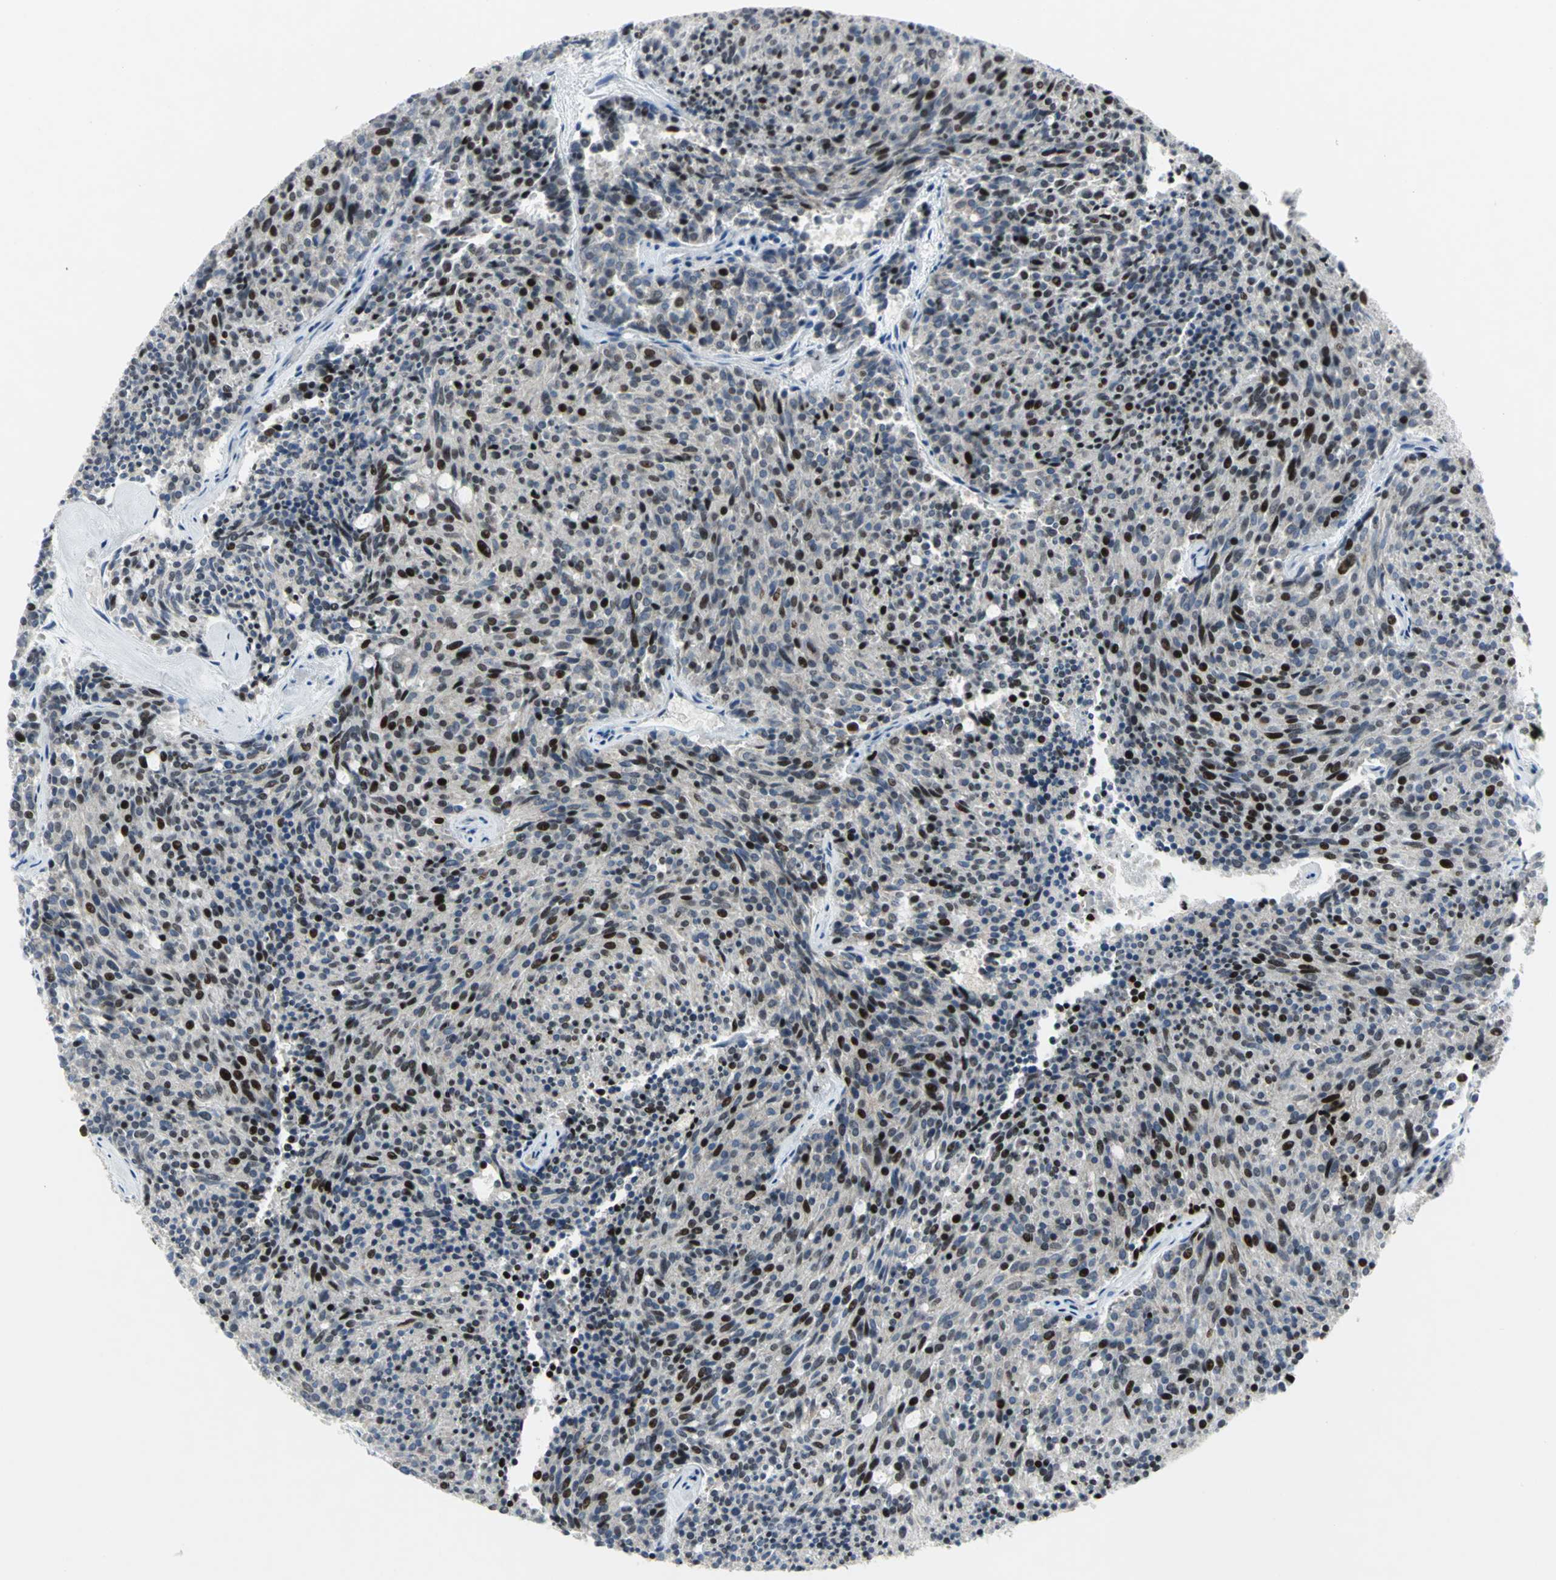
{"staining": {"intensity": "strong", "quantity": "25%-75%", "location": "nuclear"}, "tissue": "carcinoid", "cell_type": "Tumor cells", "image_type": "cancer", "snomed": [{"axis": "morphology", "description": "Carcinoid, malignant, NOS"}, {"axis": "topography", "description": "Pancreas"}], "caption": "Tumor cells exhibit strong nuclear staining in about 25%-75% of cells in malignant carcinoid.", "gene": "RPA1", "patient": {"sex": "female", "age": 54}}